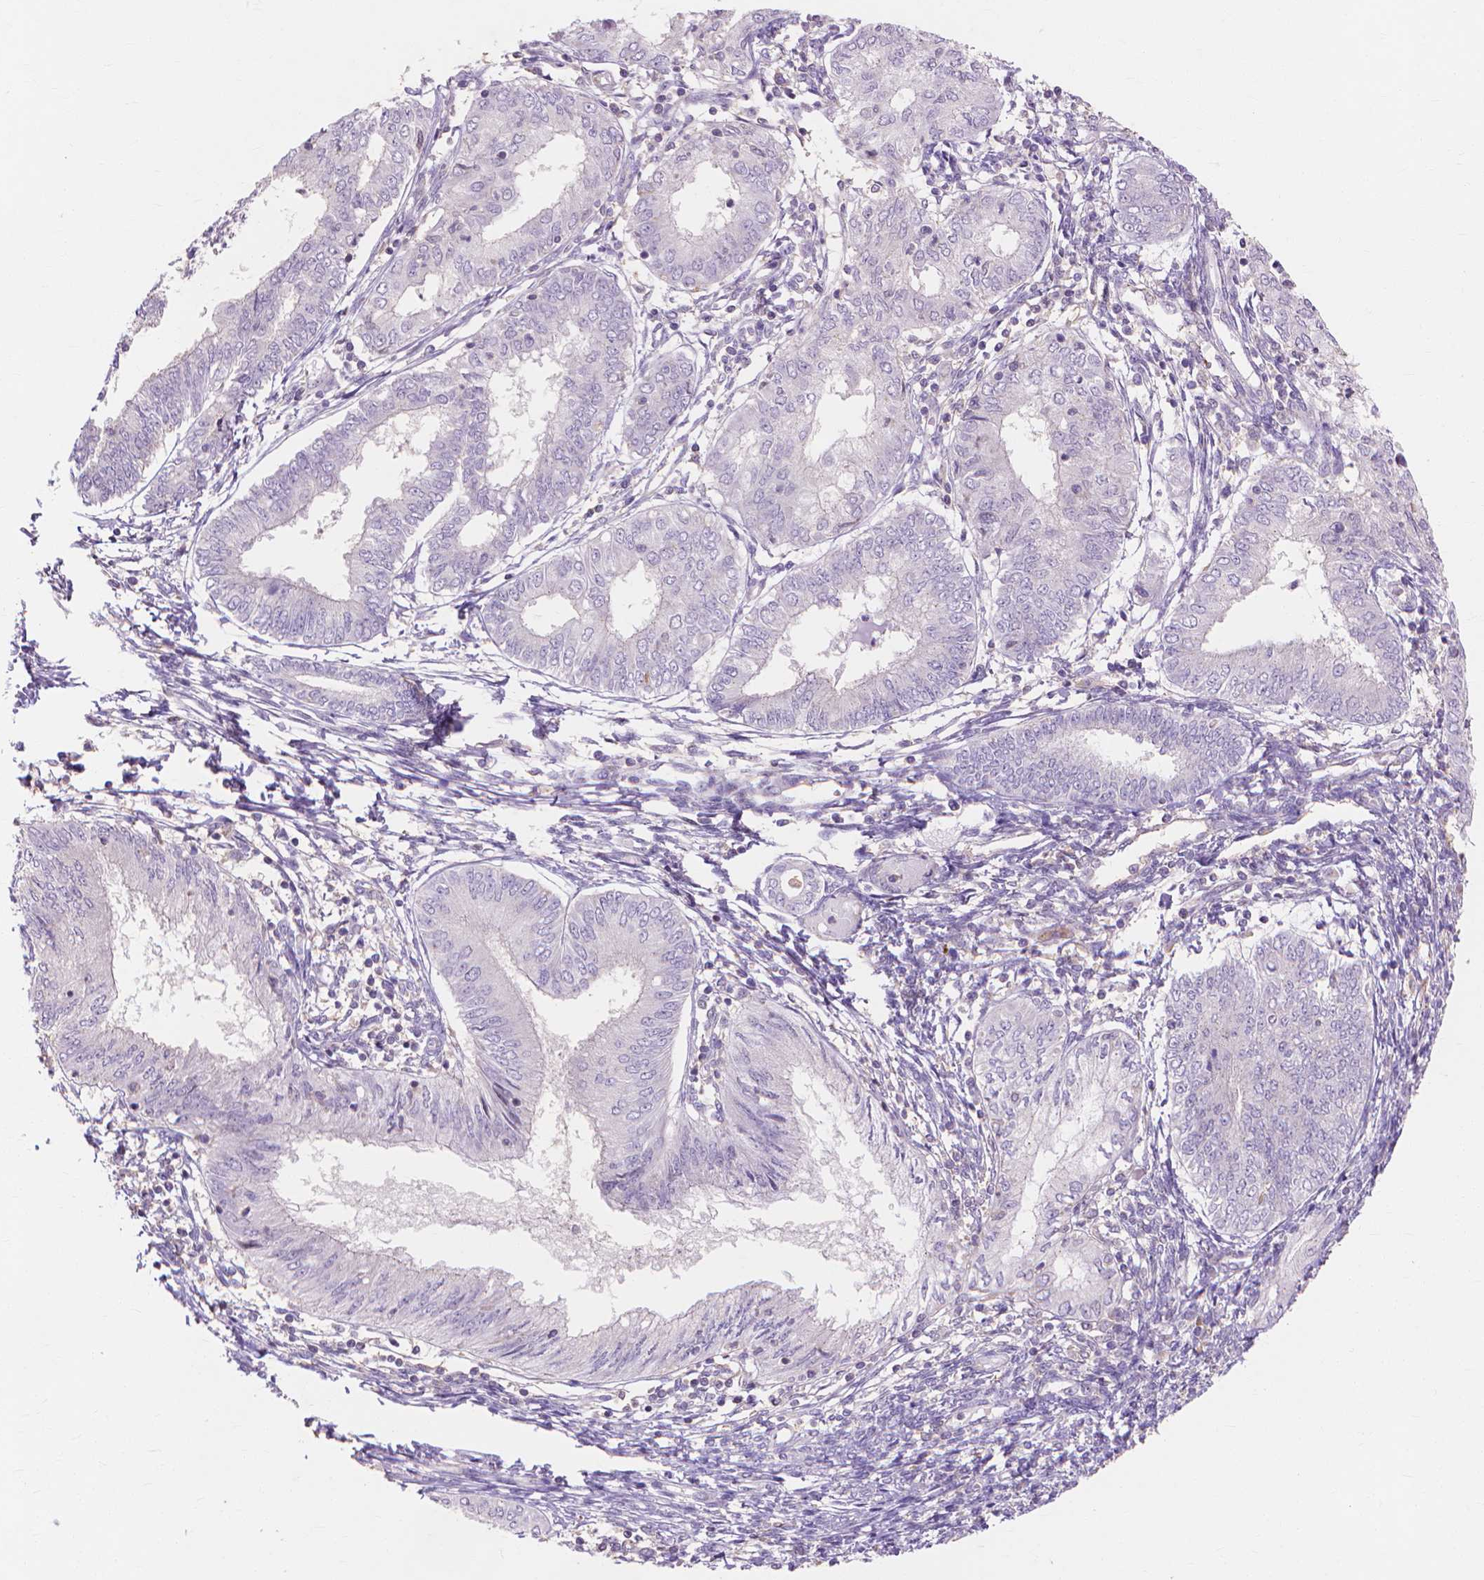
{"staining": {"intensity": "negative", "quantity": "none", "location": "none"}, "tissue": "endometrial cancer", "cell_type": "Tumor cells", "image_type": "cancer", "snomed": [{"axis": "morphology", "description": "Adenocarcinoma, NOS"}, {"axis": "topography", "description": "Endometrium"}], "caption": "An immunohistochemistry micrograph of adenocarcinoma (endometrial) is shown. There is no staining in tumor cells of adenocarcinoma (endometrial). The staining is performed using DAB (3,3'-diaminobenzidine) brown chromogen with nuclei counter-stained in using hematoxylin.", "gene": "PRDM13", "patient": {"sex": "female", "age": 68}}